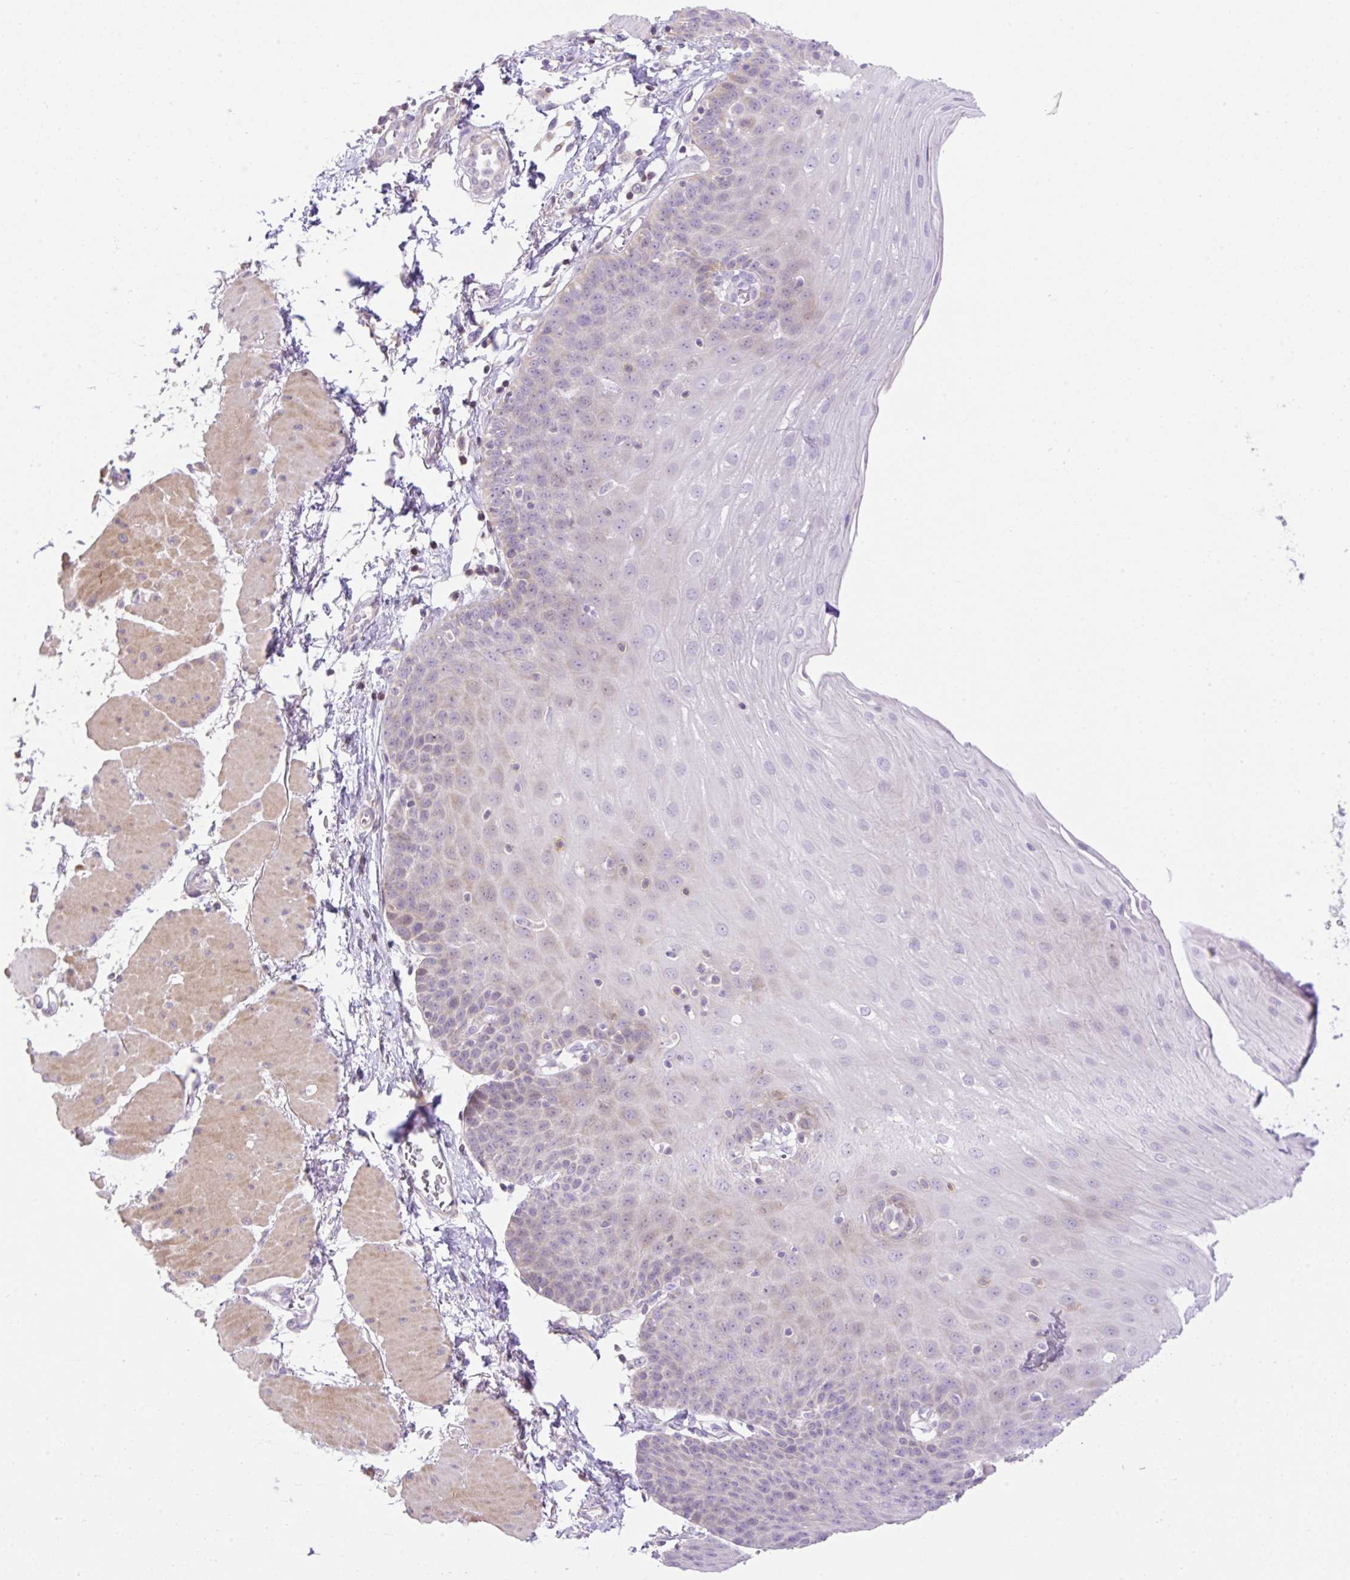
{"staining": {"intensity": "negative", "quantity": "none", "location": "none"}, "tissue": "esophagus", "cell_type": "Squamous epithelial cells", "image_type": "normal", "snomed": [{"axis": "morphology", "description": "Normal tissue, NOS"}, {"axis": "topography", "description": "Esophagus"}], "caption": "IHC image of normal esophagus: human esophagus stained with DAB (3,3'-diaminobenzidine) shows no significant protein expression in squamous epithelial cells.", "gene": "VPS25", "patient": {"sex": "female", "age": 81}}